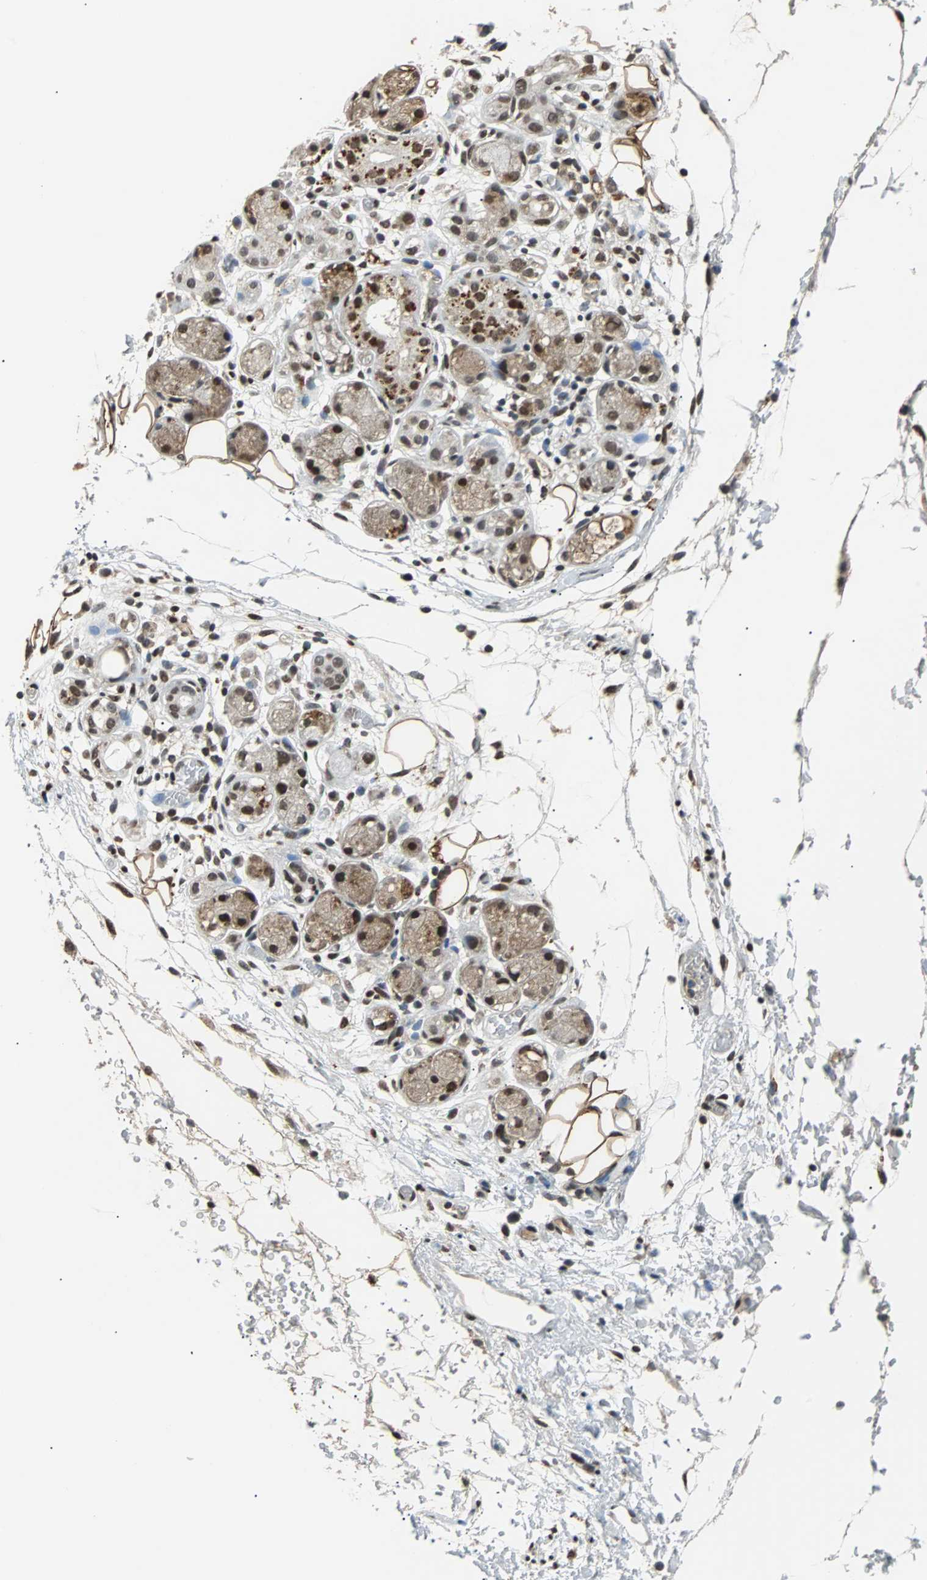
{"staining": {"intensity": "strong", "quantity": ">75%", "location": "cytoplasmic/membranous"}, "tissue": "adipose tissue", "cell_type": "Adipocytes", "image_type": "normal", "snomed": [{"axis": "morphology", "description": "Normal tissue, NOS"}, {"axis": "morphology", "description": "Inflammation, NOS"}, {"axis": "topography", "description": "Vascular tissue"}, {"axis": "topography", "description": "Salivary gland"}], "caption": "Protein expression analysis of benign human adipose tissue reveals strong cytoplasmic/membranous staining in approximately >75% of adipocytes. The protein is shown in brown color, while the nuclei are stained blue.", "gene": "PHC1", "patient": {"sex": "female", "age": 75}}